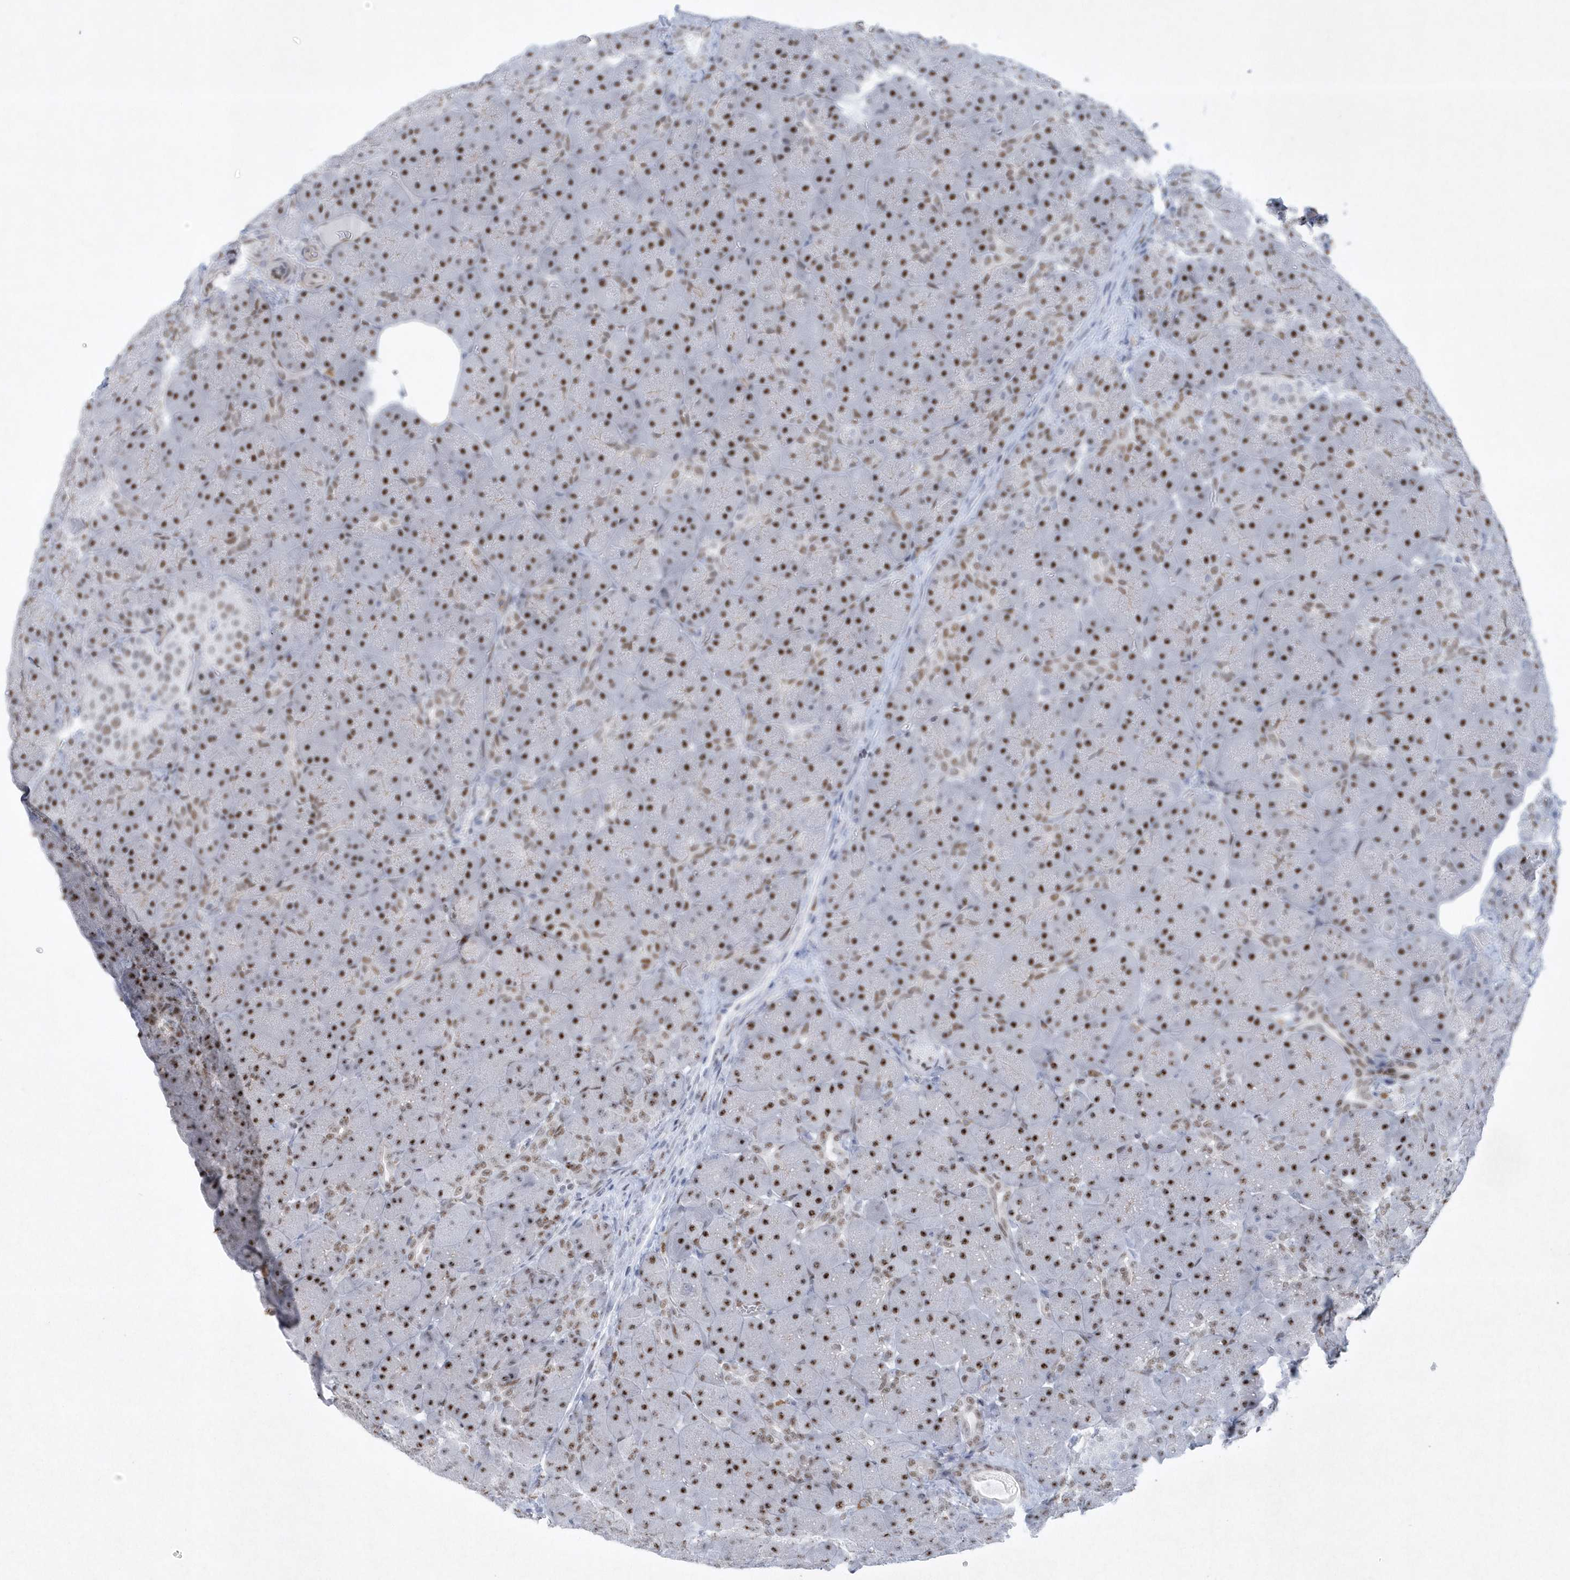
{"staining": {"intensity": "moderate", "quantity": ">75%", "location": "nuclear"}, "tissue": "pancreas", "cell_type": "Exocrine glandular cells", "image_type": "normal", "snomed": [{"axis": "morphology", "description": "Normal tissue, NOS"}, {"axis": "topography", "description": "Pancreas"}], "caption": "Exocrine glandular cells demonstrate moderate nuclear expression in approximately >75% of cells in benign pancreas. The protein is shown in brown color, while the nuclei are stained blue.", "gene": "DCLRE1A", "patient": {"sex": "male", "age": 66}}